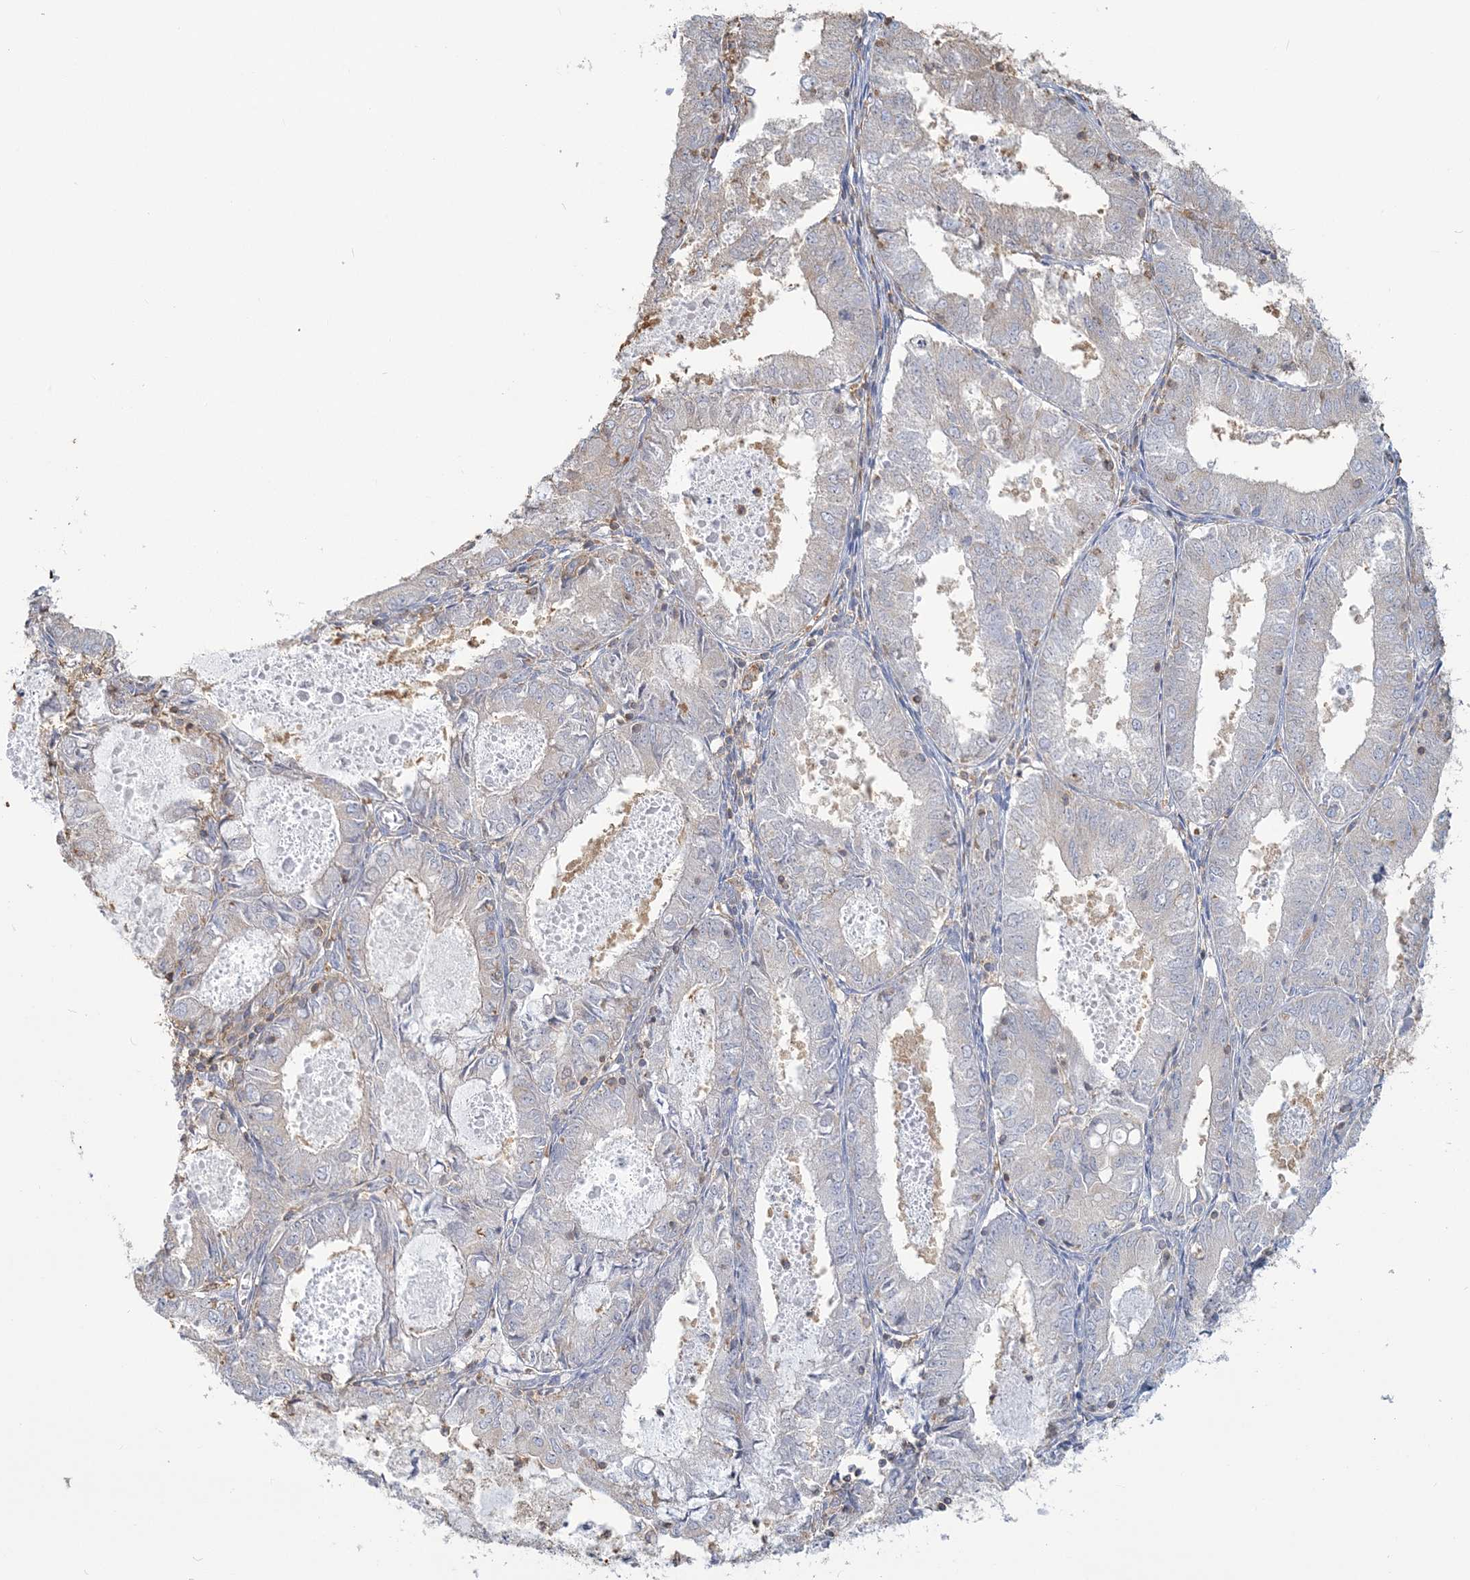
{"staining": {"intensity": "negative", "quantity": "none", "location": "none"}, "tissue": "endometrial cancer", "cell_type": "Tumor cells", "image_type": "cancer", "snomed": [{"axis": "morphology", "description": "Adenocarcinoma, NOS"}, {"axis": "topography", "description": "Endometrium"}], "caption": "A high-resolution micrograph shows immunohistochemistry staining of endometrial cancer (adenocarcinoma), which shows no significant expression in tumor cells.", "gene": "ANKS1A", "patient": {"sex": "female", "age": 57}}